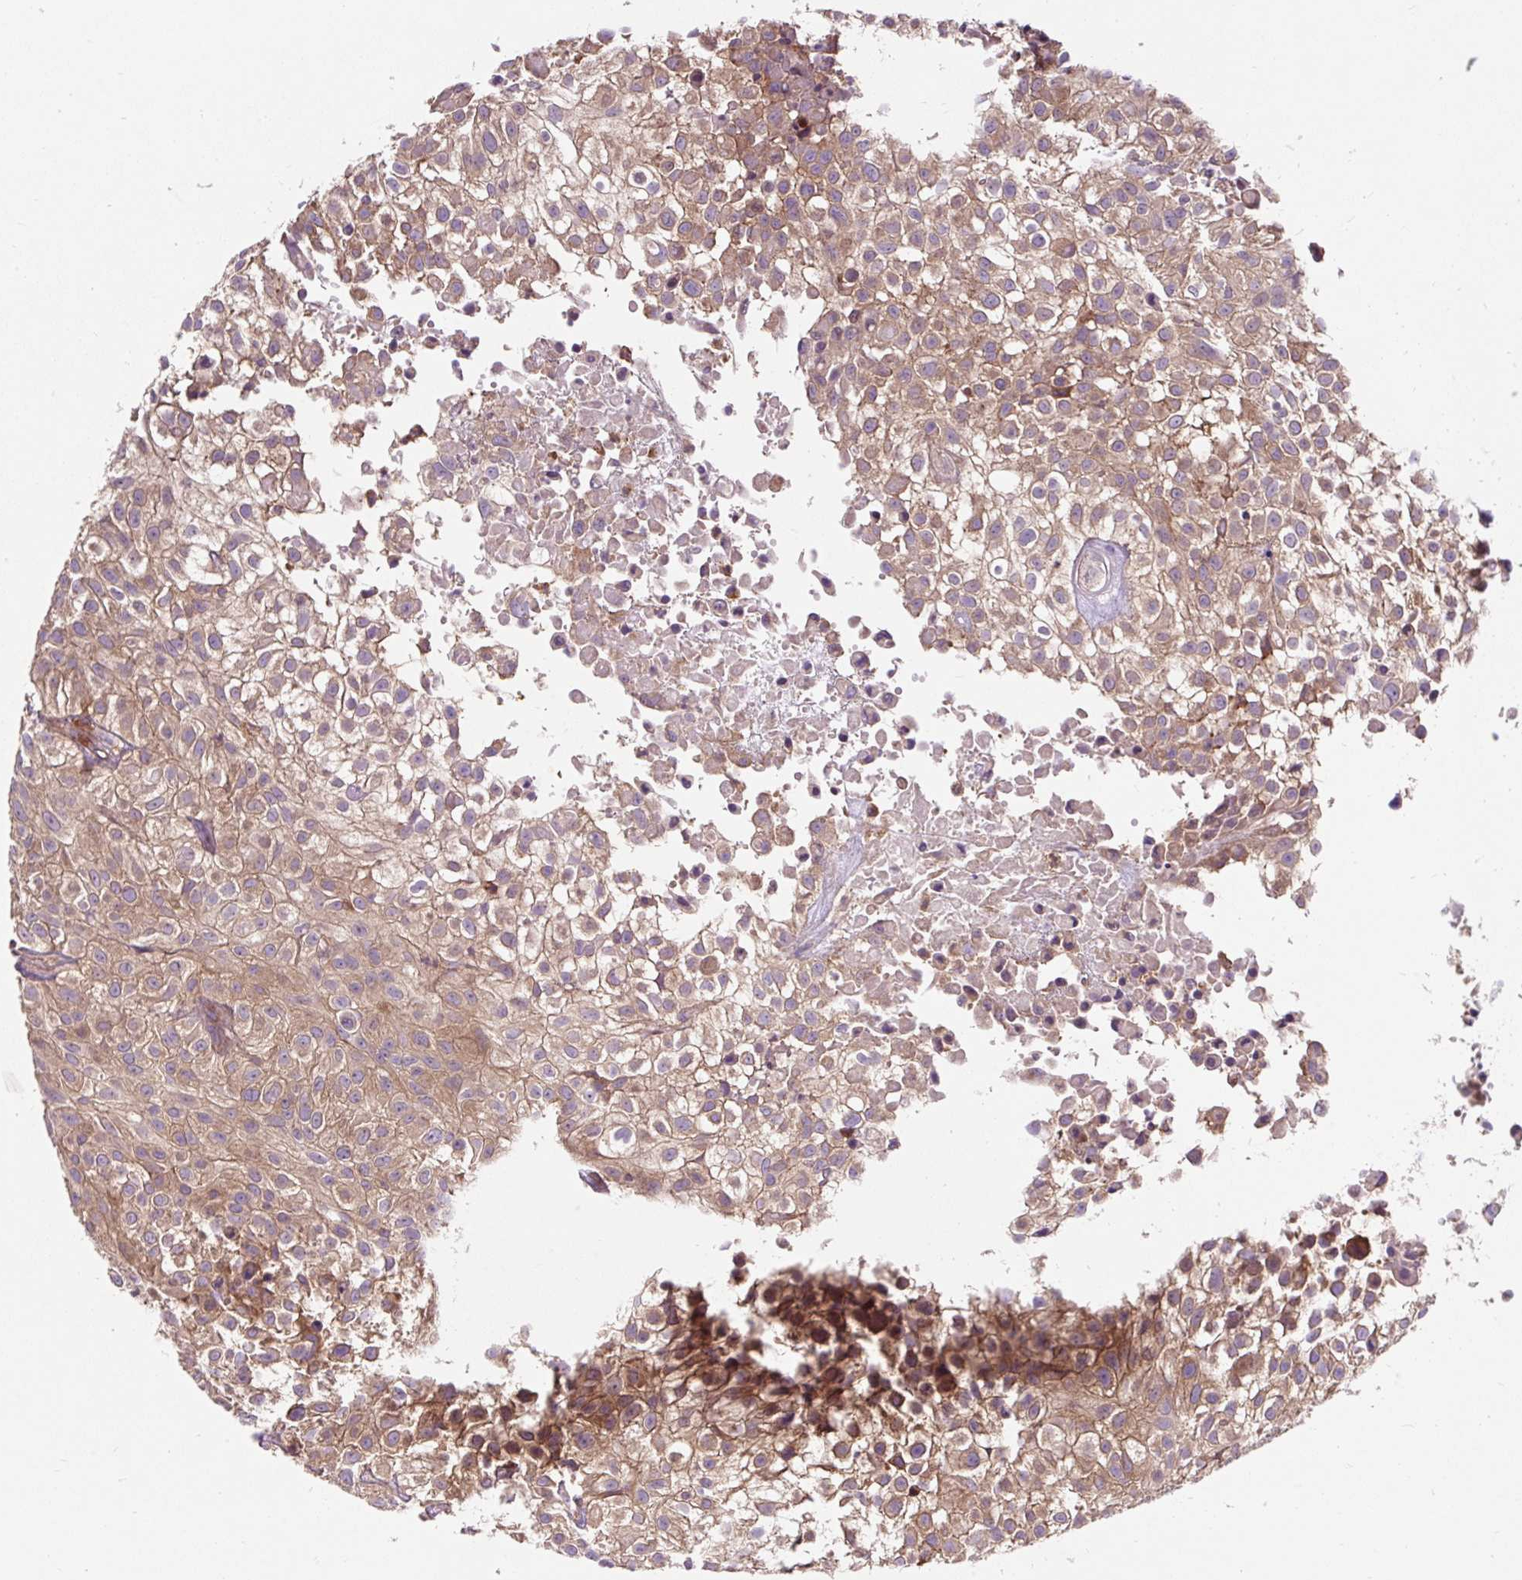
{"staining": {"intensity": "moderate", "quantity": ">75%", "location": "cytoplasmic/membranous"}, "tissue": "urothelial cancer", "cell_type": "Tumor cells", "image_type": "cancer", "snomed": [{"axis": "morphology", "description": "Urothelial carcinoma, High grade"}, {"axis": "topography", "description": "Urinary bladder"}], "caption": "Immunohistochemical staining of high-grade urothelial carcinoma reveals medium levels of moderate cytoplasmic/membranous expression in approximately >75% of tumor cells.", "gene": "CISD3", "patient": {"sex": "male", "age": 56}}